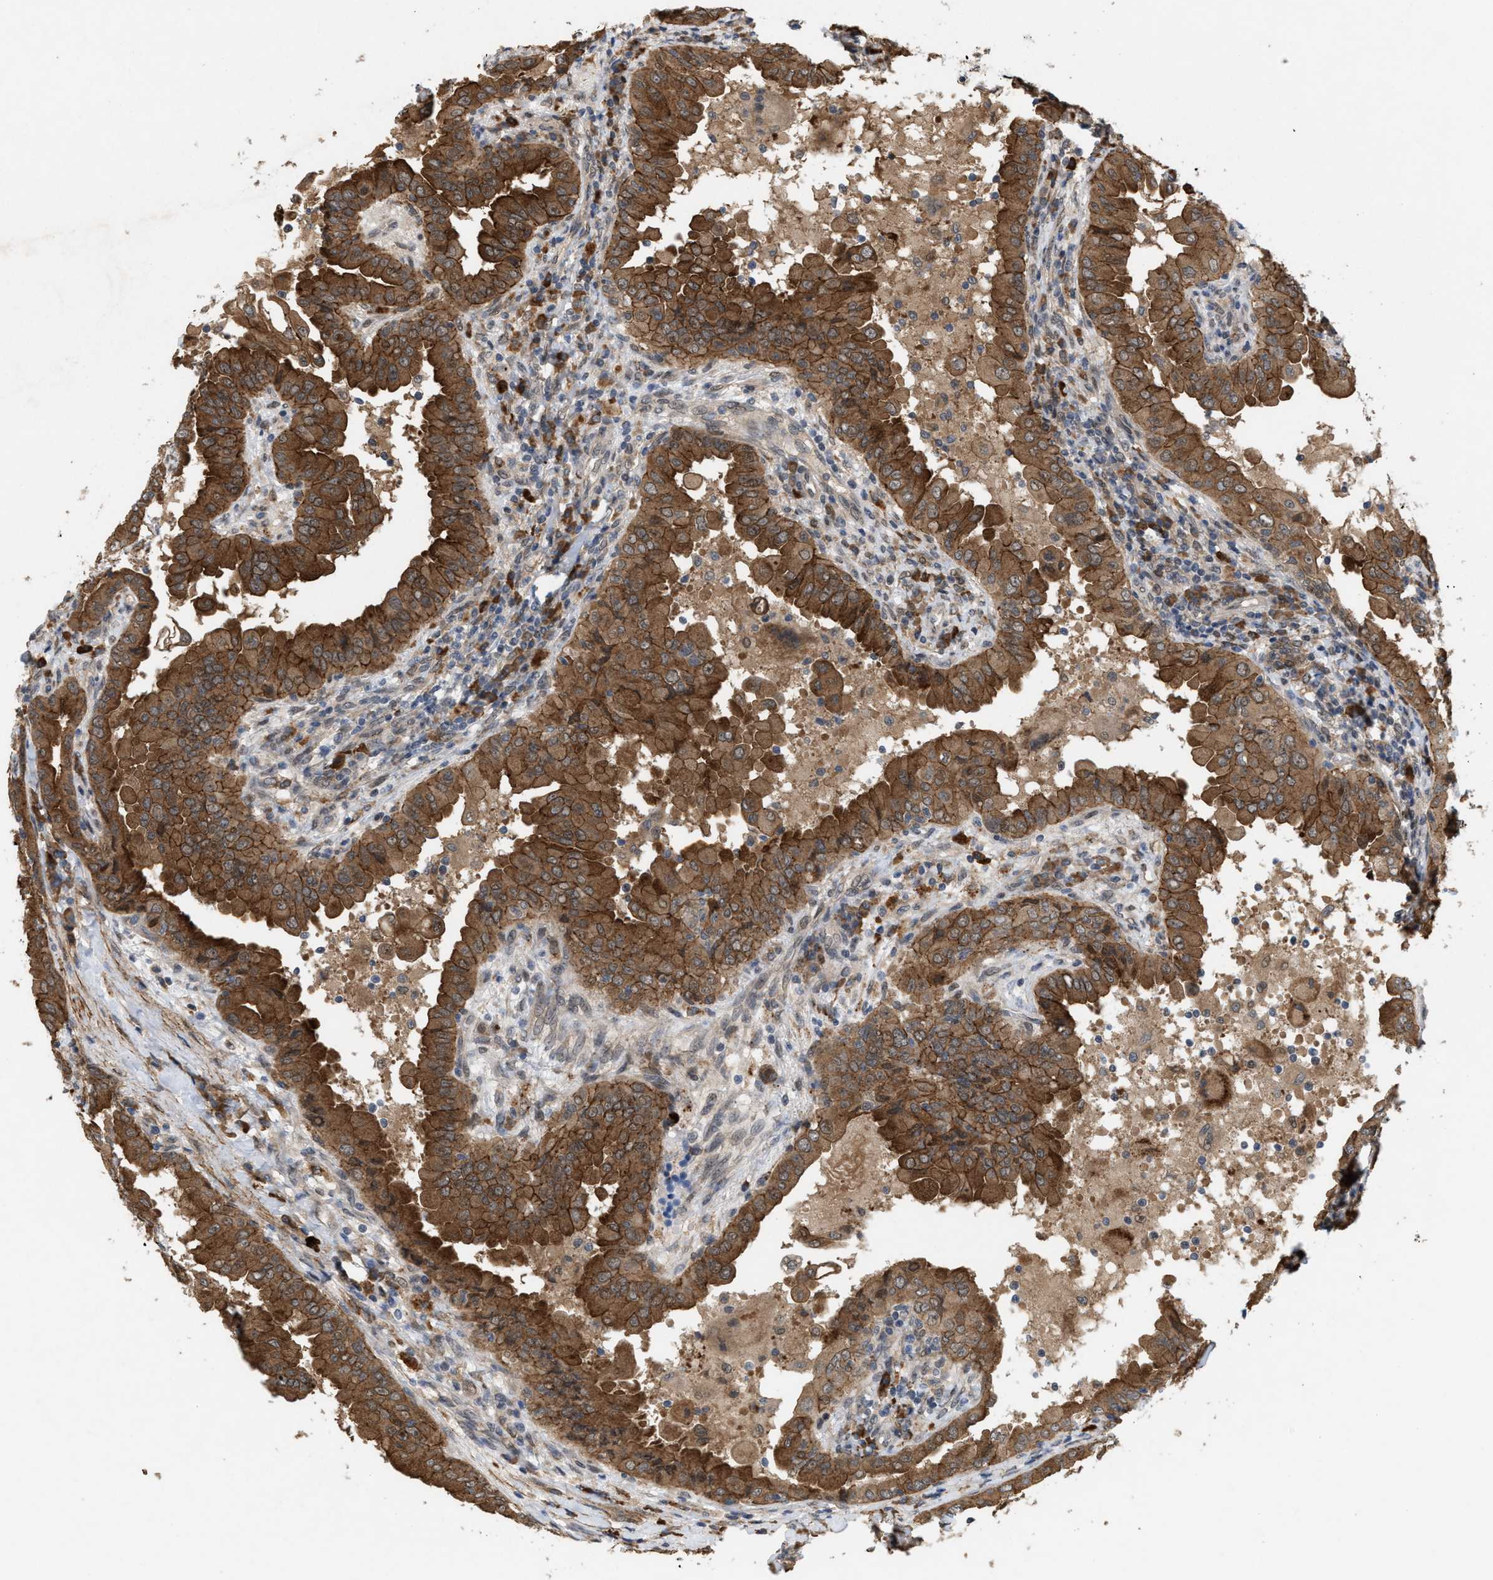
{"staining": {"intensity": "strong", "quantity": ">75%", "location": "cytoplasmic/membranous"}, "tissue": "thyroid cancer", "cell_type": "Tumor cells", "image_type": "cancer", "snomed": [{"axis": "morphology", "description": "Papillary adenocarcinoma, NOS"}, {"axis": "topography", "description": "Thyroid gland"}], "caption": "Approximately >75% of tumor cells in human thyroid cancer (papillary adenocarcinoma) reveal strong cytoplasmic/membranous protein staining as visualized by brown immunohistochemical staining.", "gene": "MFSD6", "patient": {"sex": "male", "age": 33}}